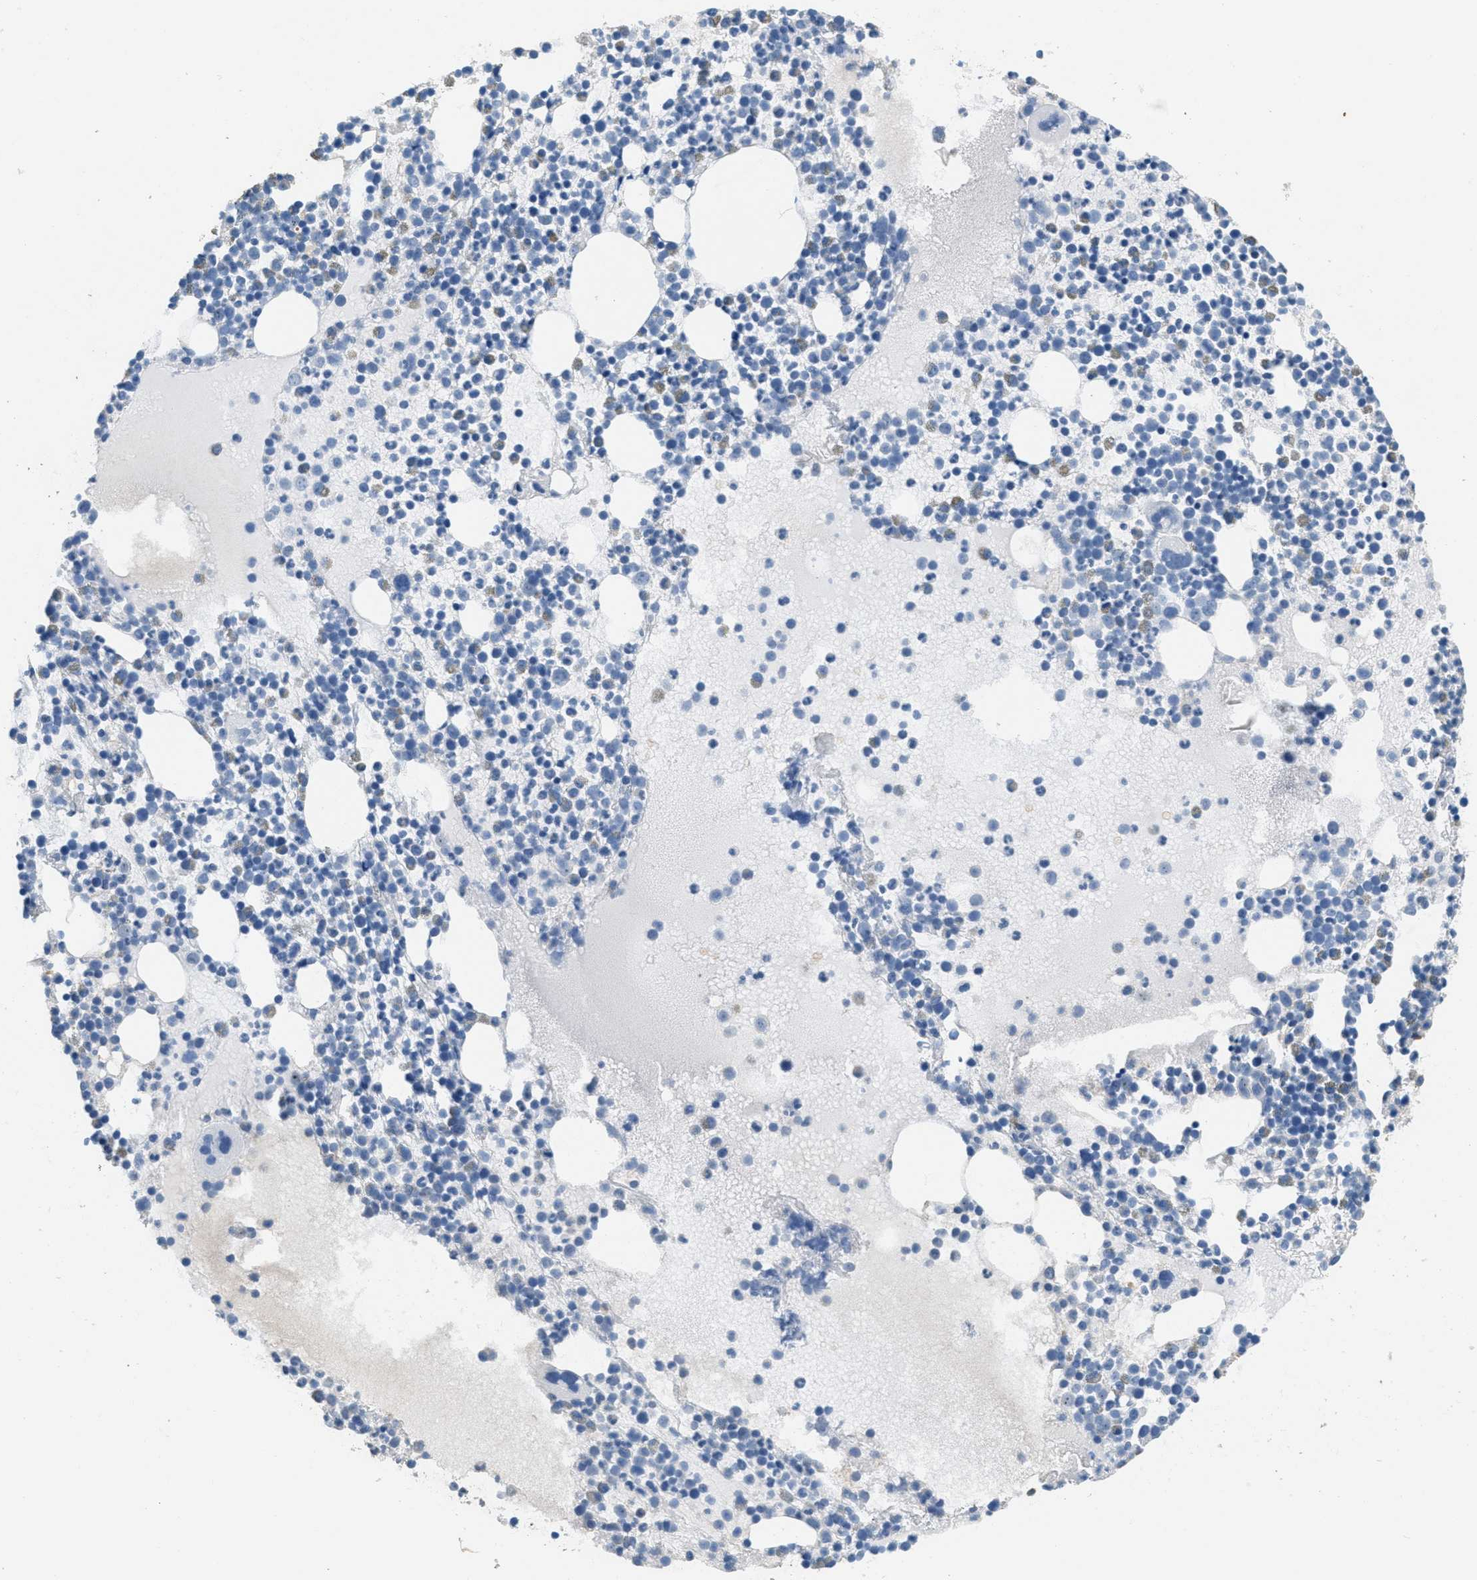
{"staining": {"intensity": "weak", "quantity": "<25%", "location": "cytoplasmic/membranous"}, "tissue": "bone marrow", "cell_type": "Hematopoietic cells", "image_type": "normal", "snomed": [{"axis": "morphology", "description": "Normal tissue, NOS"}, {"axis": "morphology", "description": "Inflammation, NOS"}, {"axis": "topography", "description": "Bone marrow"}], "caption": "Immunohistochemical staining of normal human bone marrow displays no significant staining in hematopoietic cells. (Immunohistochemistry, brightfield microscopy, high magnification).", "gene": "OSMR", "patient": {"sex": "male", "age": 58}}